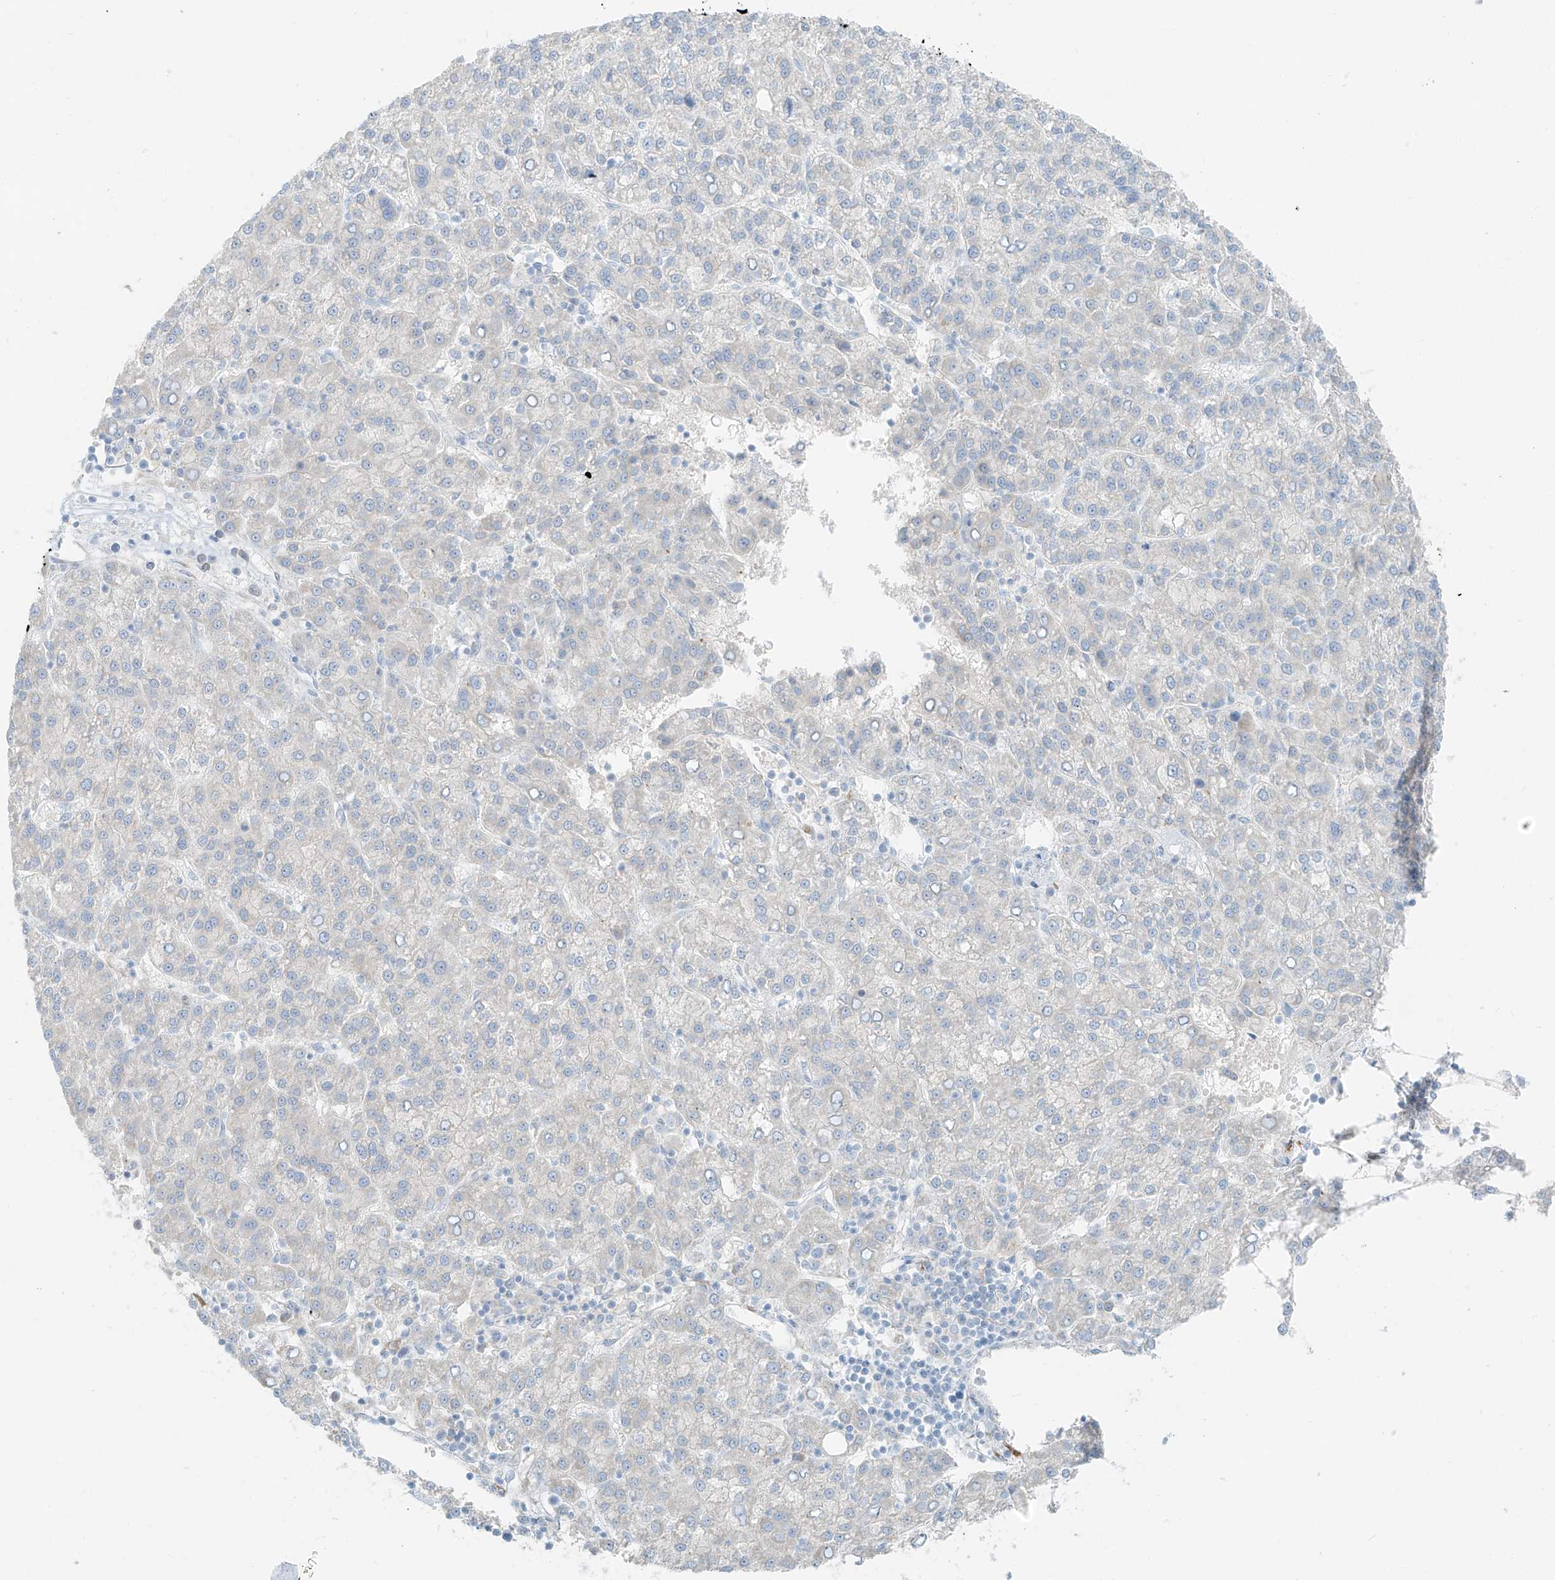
{"staining": {"intensity": "negative", "quantity": "none", "location": "none"}, "tissue": "liver cancer", "cell_type": "Tumor cells", "image_type": "cancer", "snomed": [{"axis": "morphology", "description": "Carcinoma, Hepatocellular, NOS"}, {"axis": "topography", "description": "Liver"}], "caption": "Human liver cancer (hepatocellular carcinoma) stained for a protein using immunohistochemistry (IHC) reveals no staining in tumor cells.", "gene": "FSTL1", "patient": {"sex": "female", "age": 58}}